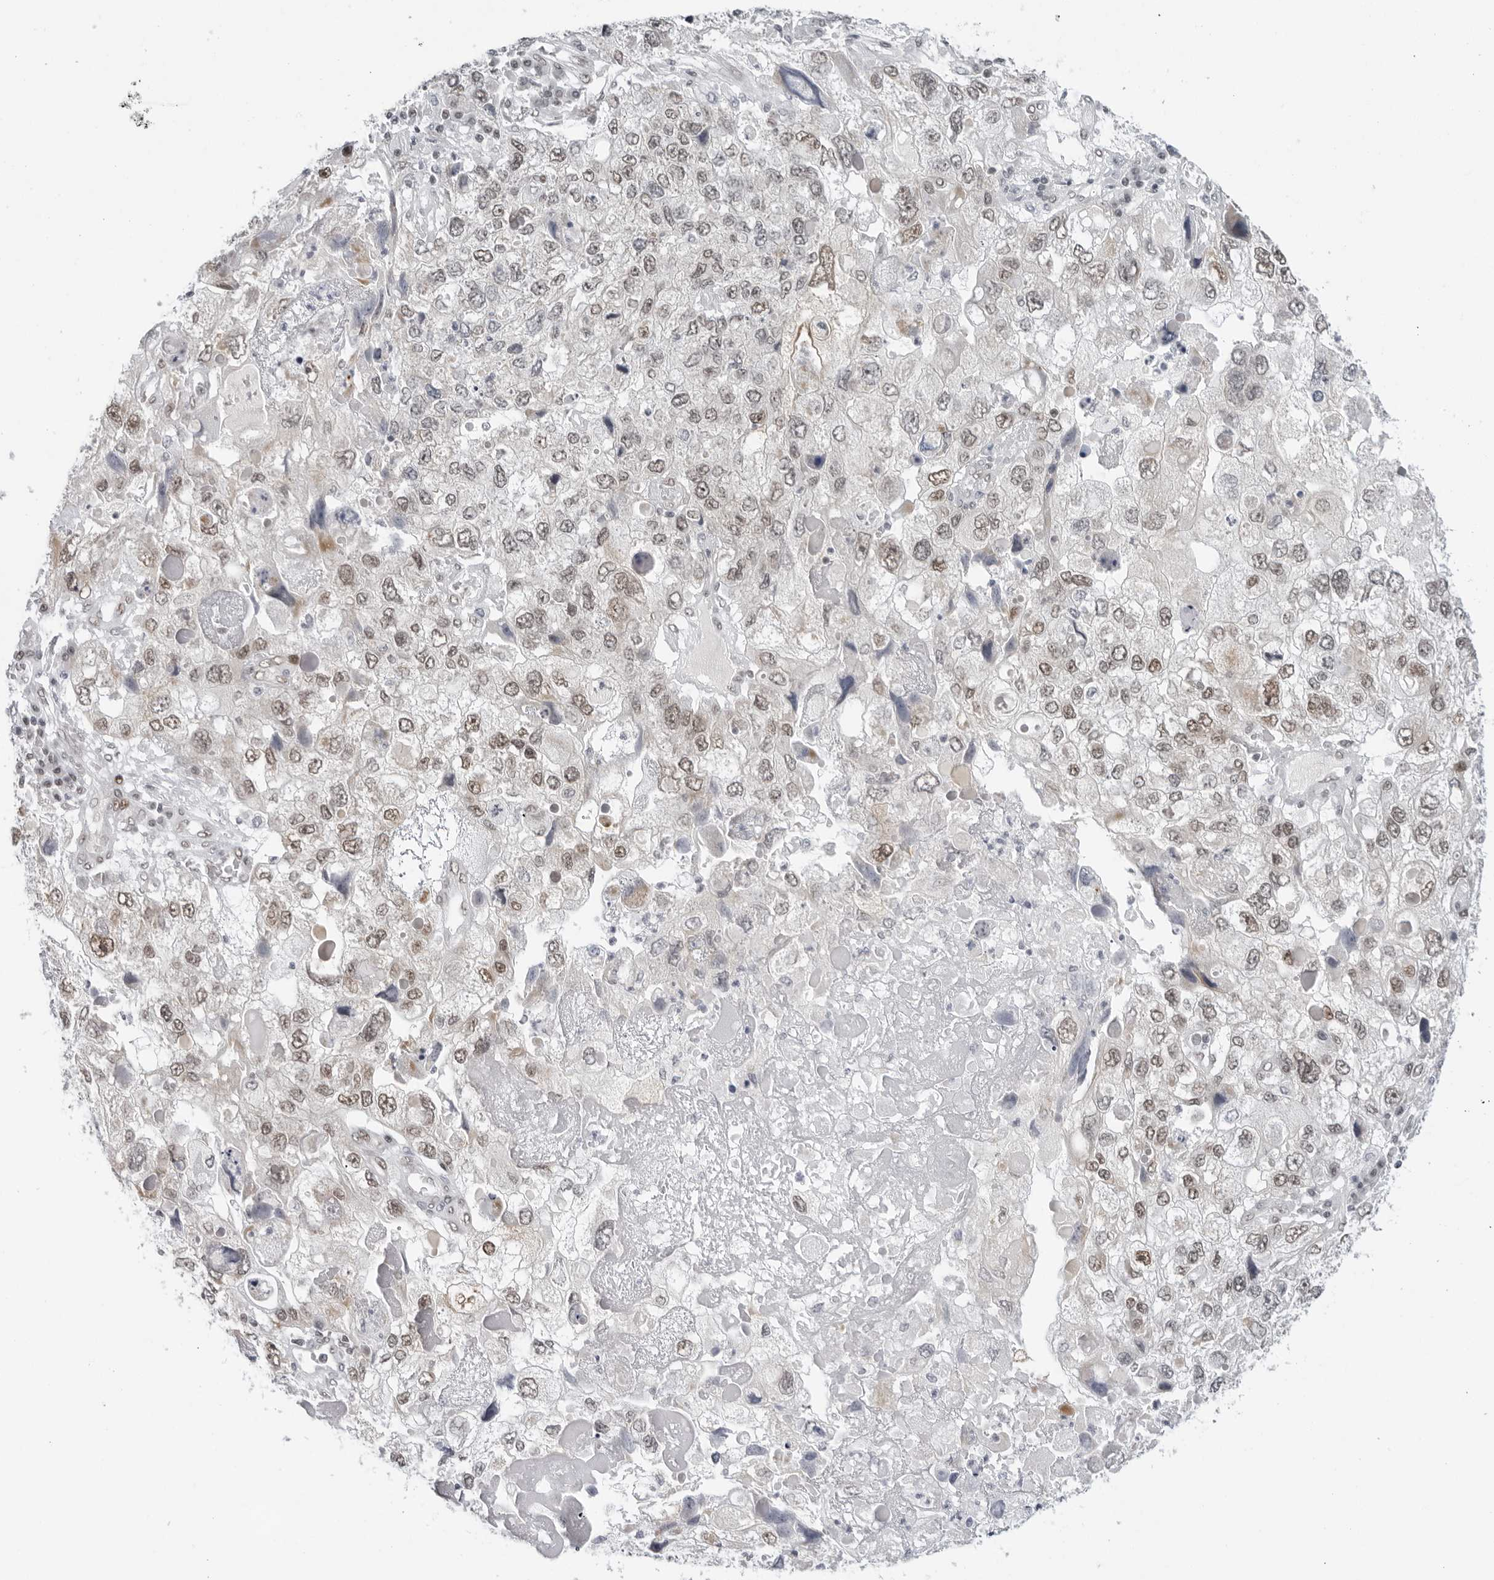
{"staining": {"intensity": "moderate", "quantity": ">75%", "location": "nuclear"}, "tissue": "endometrial cancer", "cell_type": "Tumor cells", "image_type": "cancer", "snomed": [{"axis": "morphology", "description": "Adenocarcinoma, NOS"}, {"axis": "topography", "description": "Endometrium"}], "caption": "Moderate nuclear protein expression is present in about >75% of tumor cells in endometrial cancer (adenocarcinoma). Nuclei are stained in blue.", "gene": "FOXK2", "patient": {"sex": "female", "age": 49}}